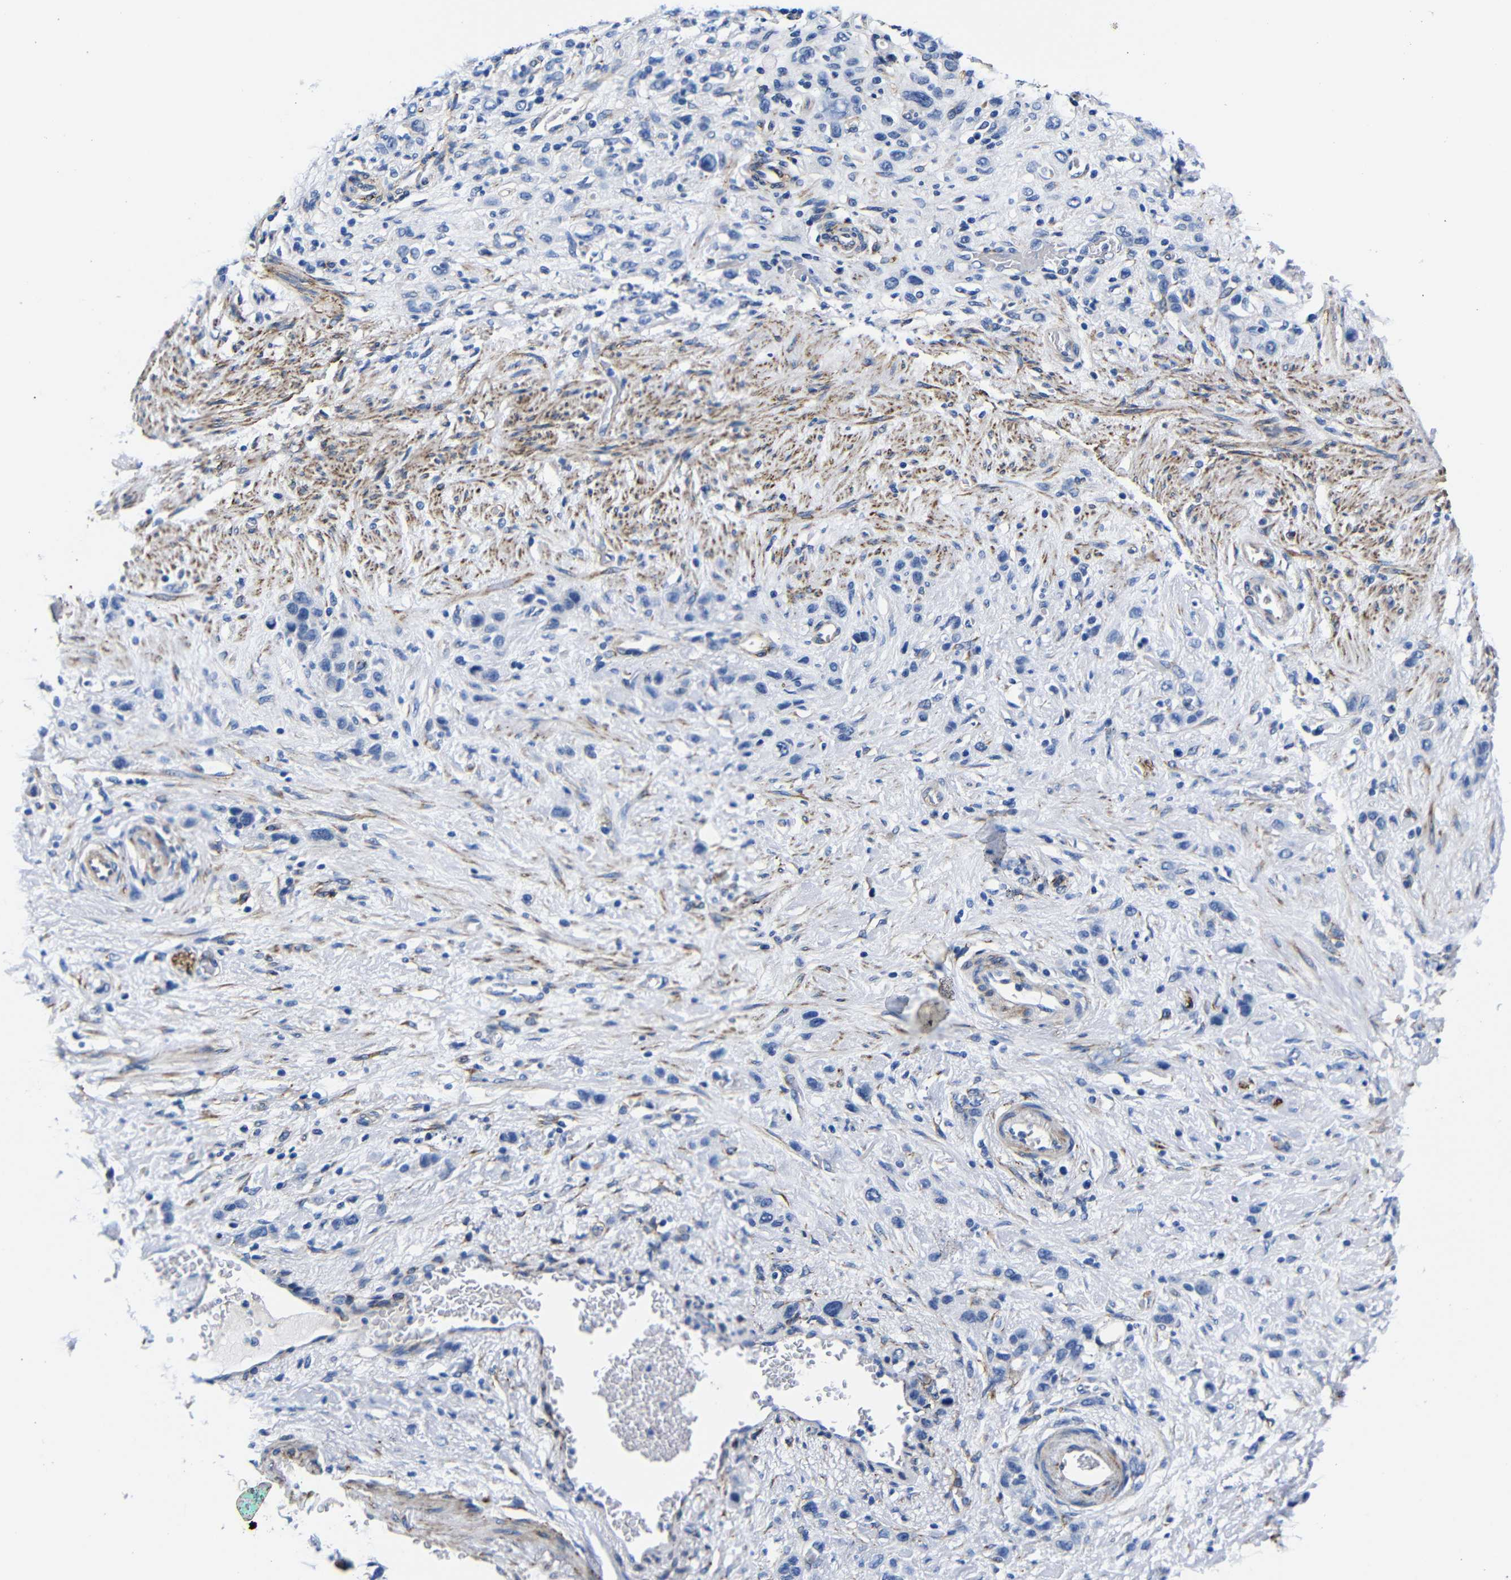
{"staining": {"intensity": "negative", "quantity": "none", "location": "none"}, "tissue": "stomach cancer", "cell_type": "Tumor cells", "image_type": "cancer", "snomed": [{"axis": "morphology", "description": "Adenocarcinoma, NOS"}, {"axis": "morphology", "description": "Adenocarcinoma, High grade"}, {"axis": "topography", "description": "Stomach, upper"}, {"axis": "topography", "description": "Stomach, lower"}], "caption": "Immunohistochemical staining of human stomach adenocarcinoma (high-grade) reveals no significant positivity in tumor cells.", "gene": "LRIG1", "patient": {"sex": "female", "age": 65}}